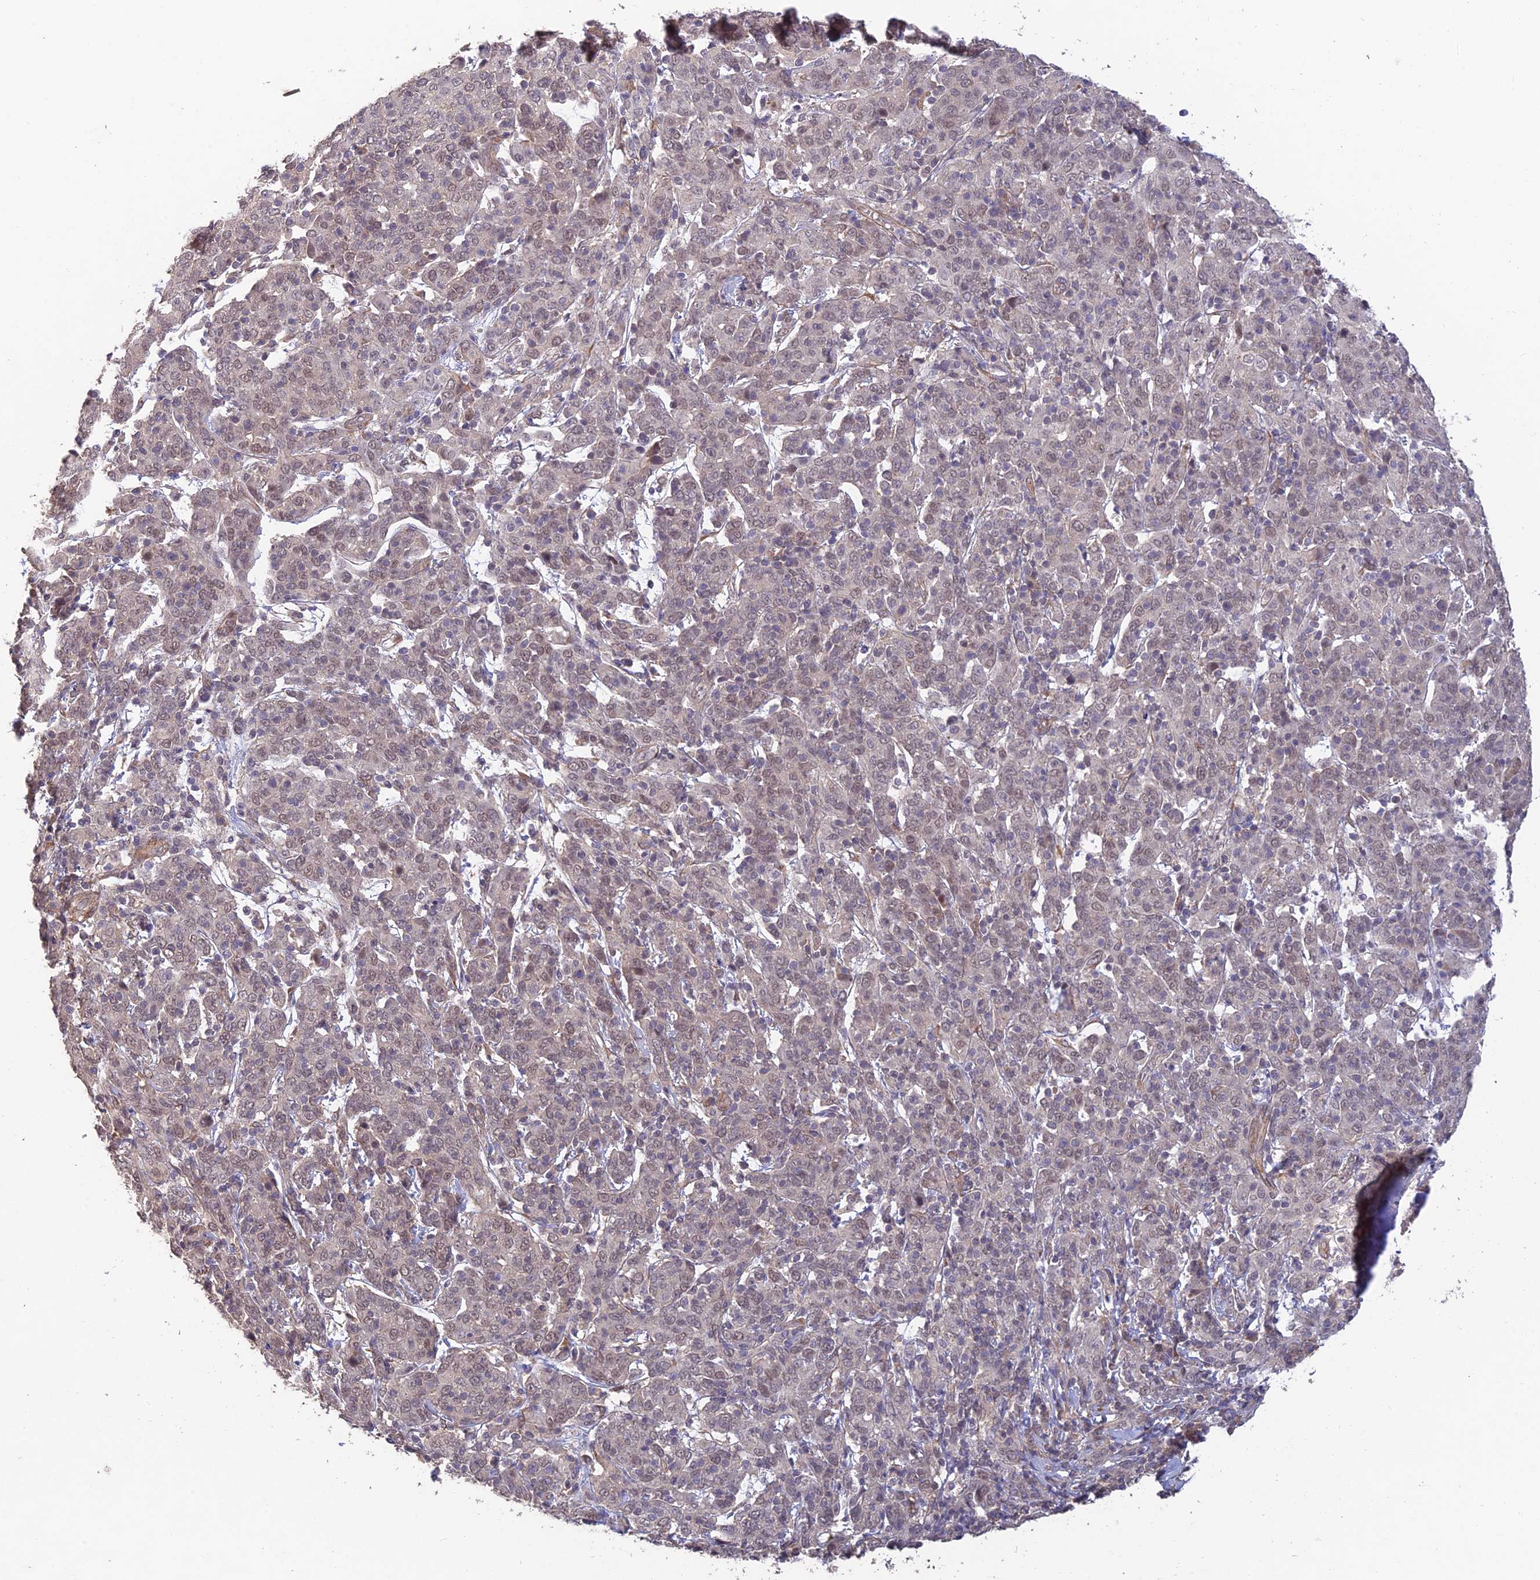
{"staining": {"intensity": "weak", "quantity": "<25%", "location": "nuclear"}, "tissue": "cervical cancer", "cell_type": "Tumor cells", "image_type": "cancer", "snomed": [{"axis": "morphology", "description": "Squamous cell carcinoma, NOS"}, {"axis": "topography", "description": "Cervix"}], "caption": "Photomicrograph shows no protein staining in tumor cells of cervical cancer (squamous cell carcinoma) tissue. The staining is performed using DAB (3,3'-diaminobenzidine) brown chromogen with nuclei counter-stained in using hematoxylin.", "gene": "PAGR1", "patient": {"sex": "female", "age": 67}}